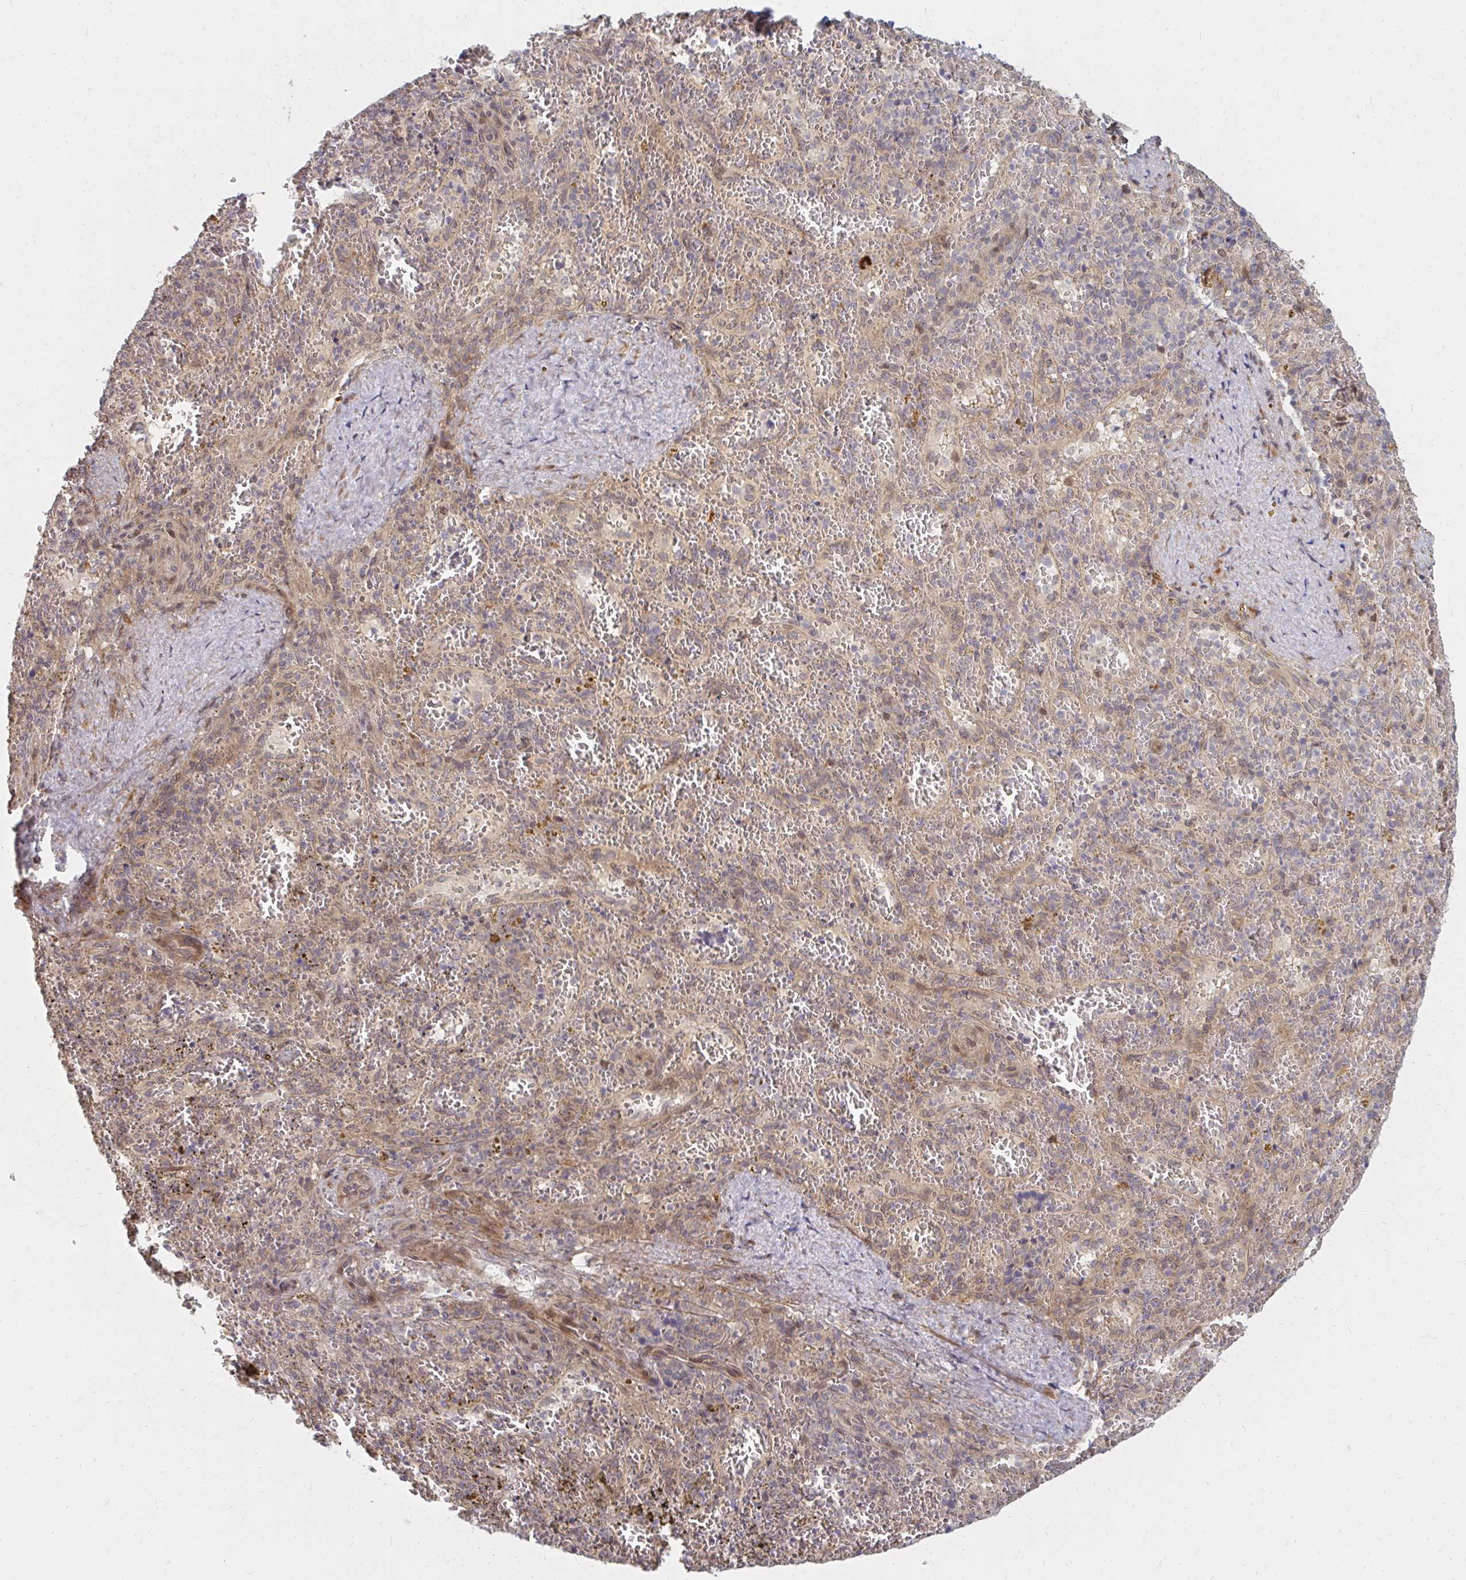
{"staining": {"intensity": "negative", "quantity": "none", "location": "none"}, "tissue": "spleen", "cell_type": "Cells in red pulp", "image_type": "normal", "snomed": [{"axis": "morphology", "description": "Normal tissue, NOS"}, {"axis": "topography", "description": "Spleen"}], "caption": "Immunohistochemical staining of normal spleen exhibits no significant staining in cells in red pulp.", "gene": "ZNF285", "patient": {"sex": "female", "age": 50}}